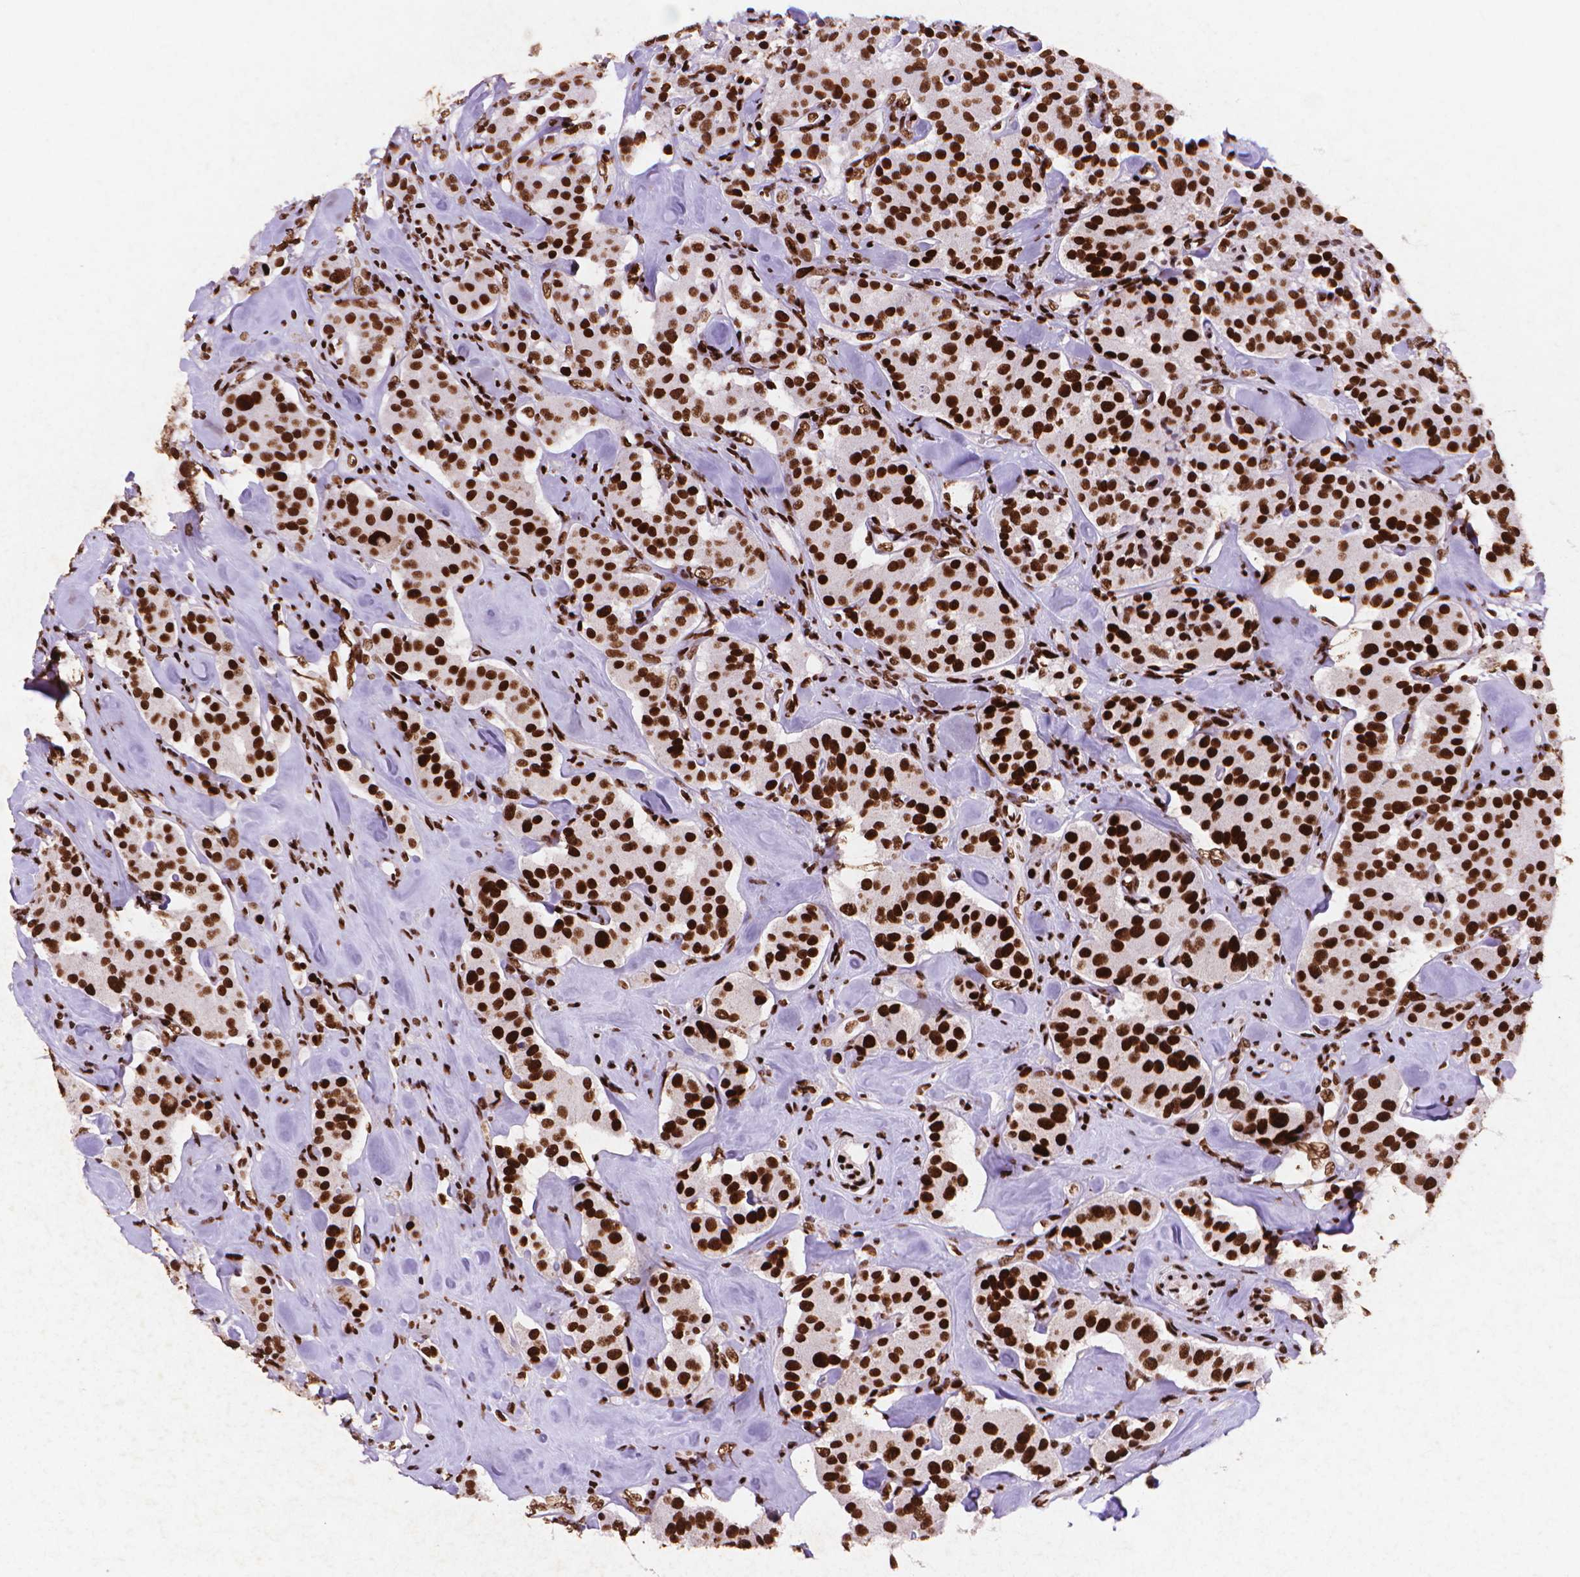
{"staining": {"intensity": "strong", "quantity": ">75%", "location": "nuclear"}, "tissue": "carcinoid", "cell_type": "Tumor cells", "image_type": "cancer", "snomed": [{"axis": "morphology", "description": "Carcinoid, malignant, NOS"}, {"axis": "topography", "description": "Pancreas"}], "caption": "Strong nuclear protein expression is present in about >75% of tumor cells in malignant carcinoid.", "gene": "CITED2", "patient": {"sex": "male", "age": 41}}